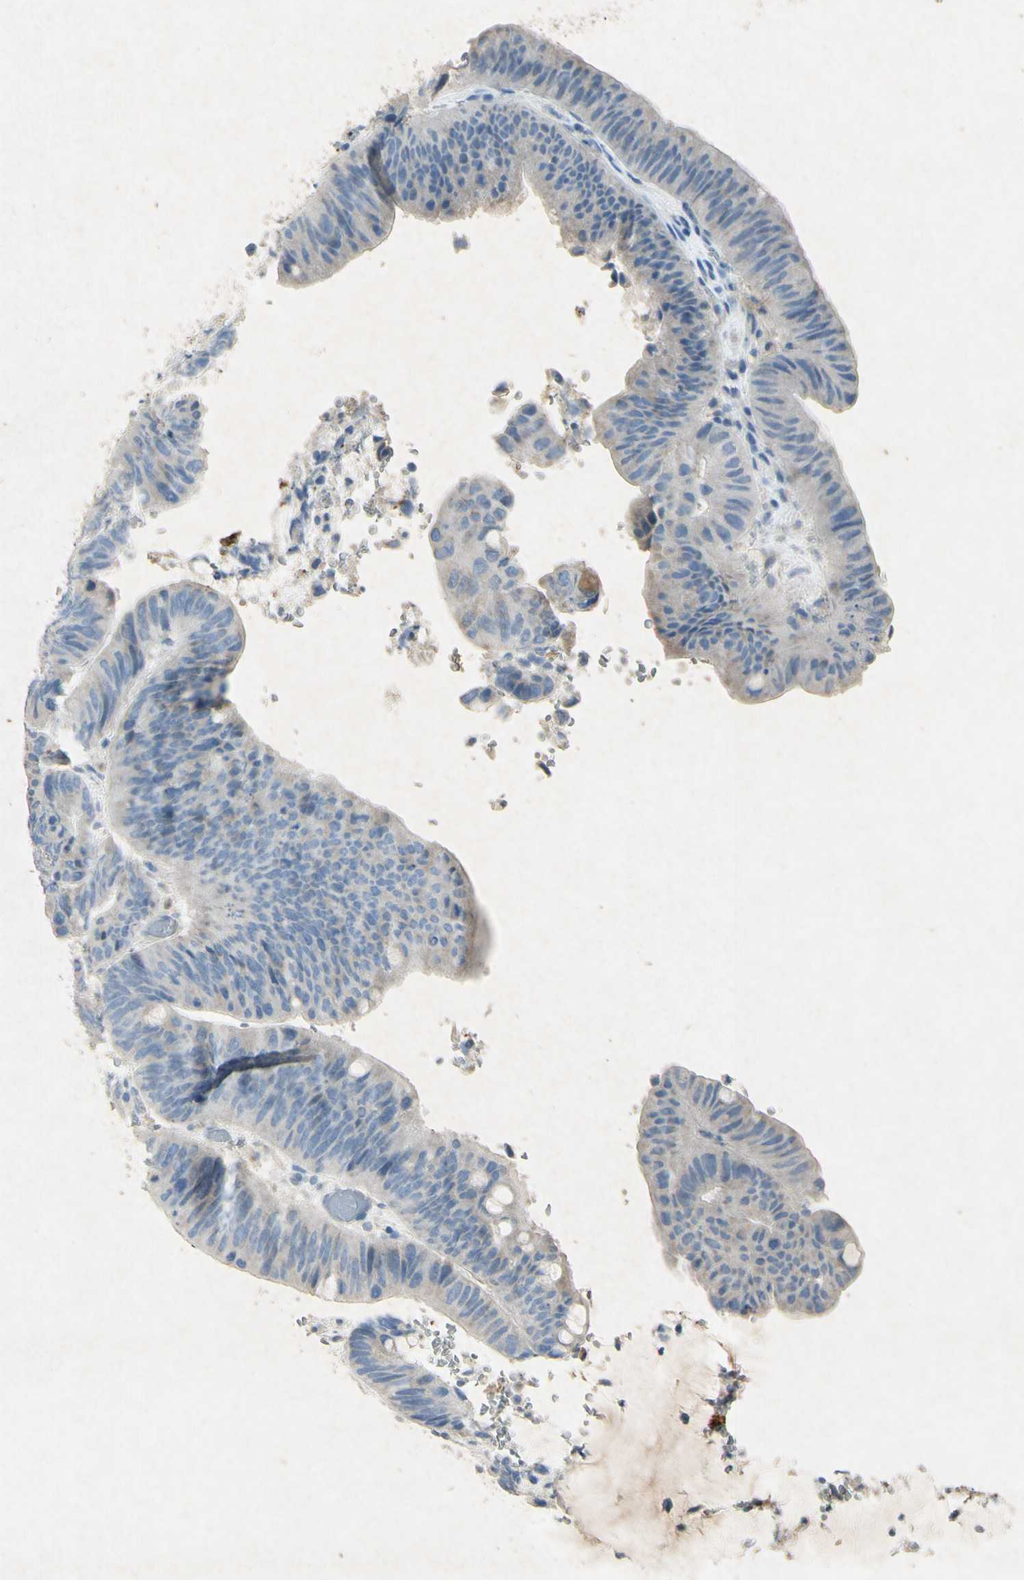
{"staining": {"intensity": "negative", "quantity": "none", "location": "none"}, "tissue": "colorectal cancer", "cell_type": "Tumor cells", "image_type": "cancer", "snomed": [{"axis": "morphology", "description": "Normal tissue, NOS"}, {"axis": "morphology", "description": "Adenocarcinoma, NOS"}, {"axis": "topography", "description": "Rectum"}, {"axis": "topography", "description": "Peripheral nerve tissue"}], "caption": "A photomicrograph of colorectal adenocarcinoma stained for a protein demonstrates no brown staining in tumor cells.", "gene": "SNAP91", "patient": {"sex": "male", "age": 92}}